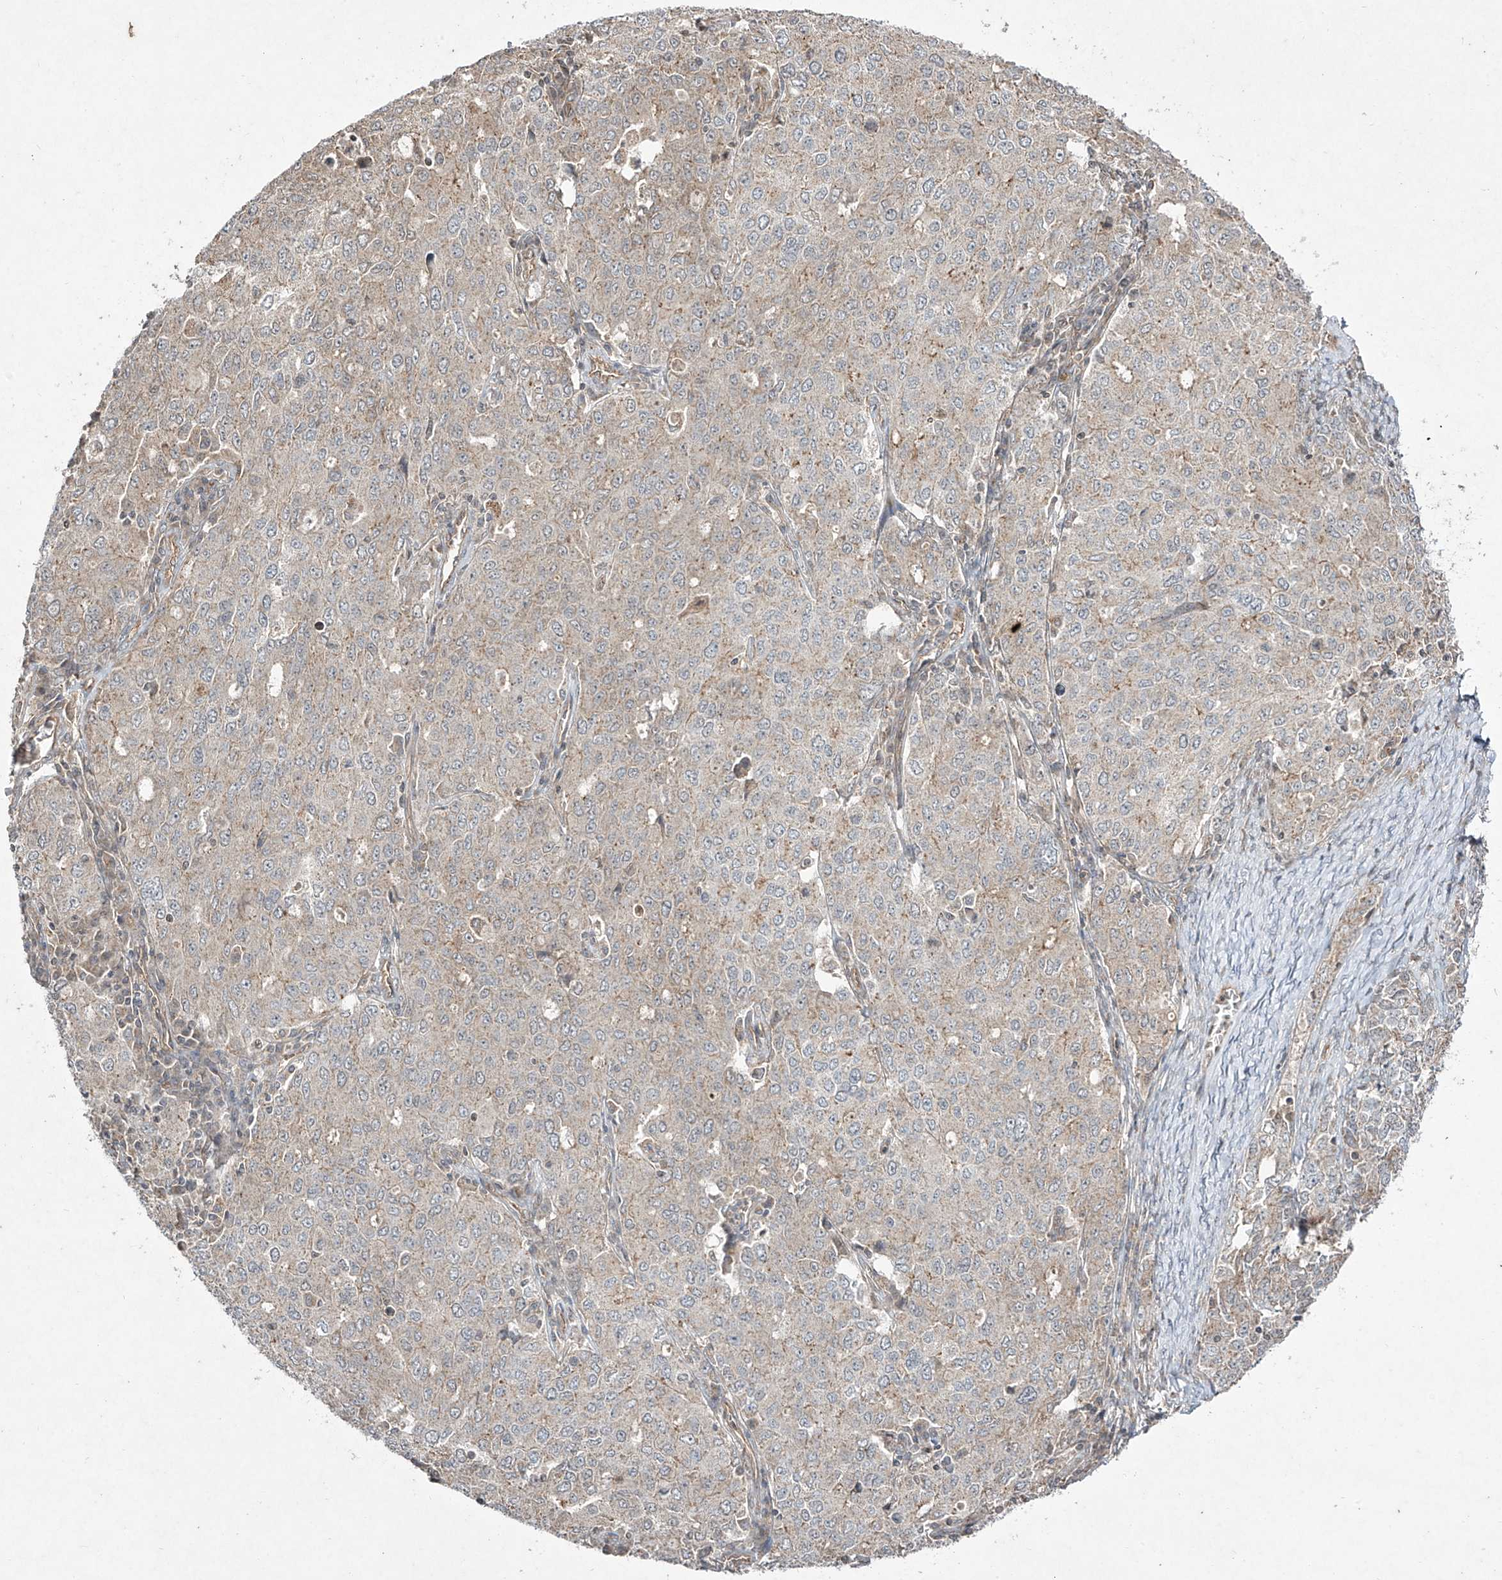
{"staining": {"intensity": "weak", "quantity": "<25%", "location": "cytoplasmic/membranous"}, "tissue": "ovarian cancer", "cell_type": "Tumor cells", "image_type": "cancer", "snomed": [{"axis": "morphology", "description": "Carcinoma, endometroid"}, {"axis": "topography", "description": "Ovary"}], "caption": "Tumor cells are negative for protein expression in human endometroid carcinoma (ovarian).", "gene": "MATN2", "patient": {"sex": "female", "age": 62}}